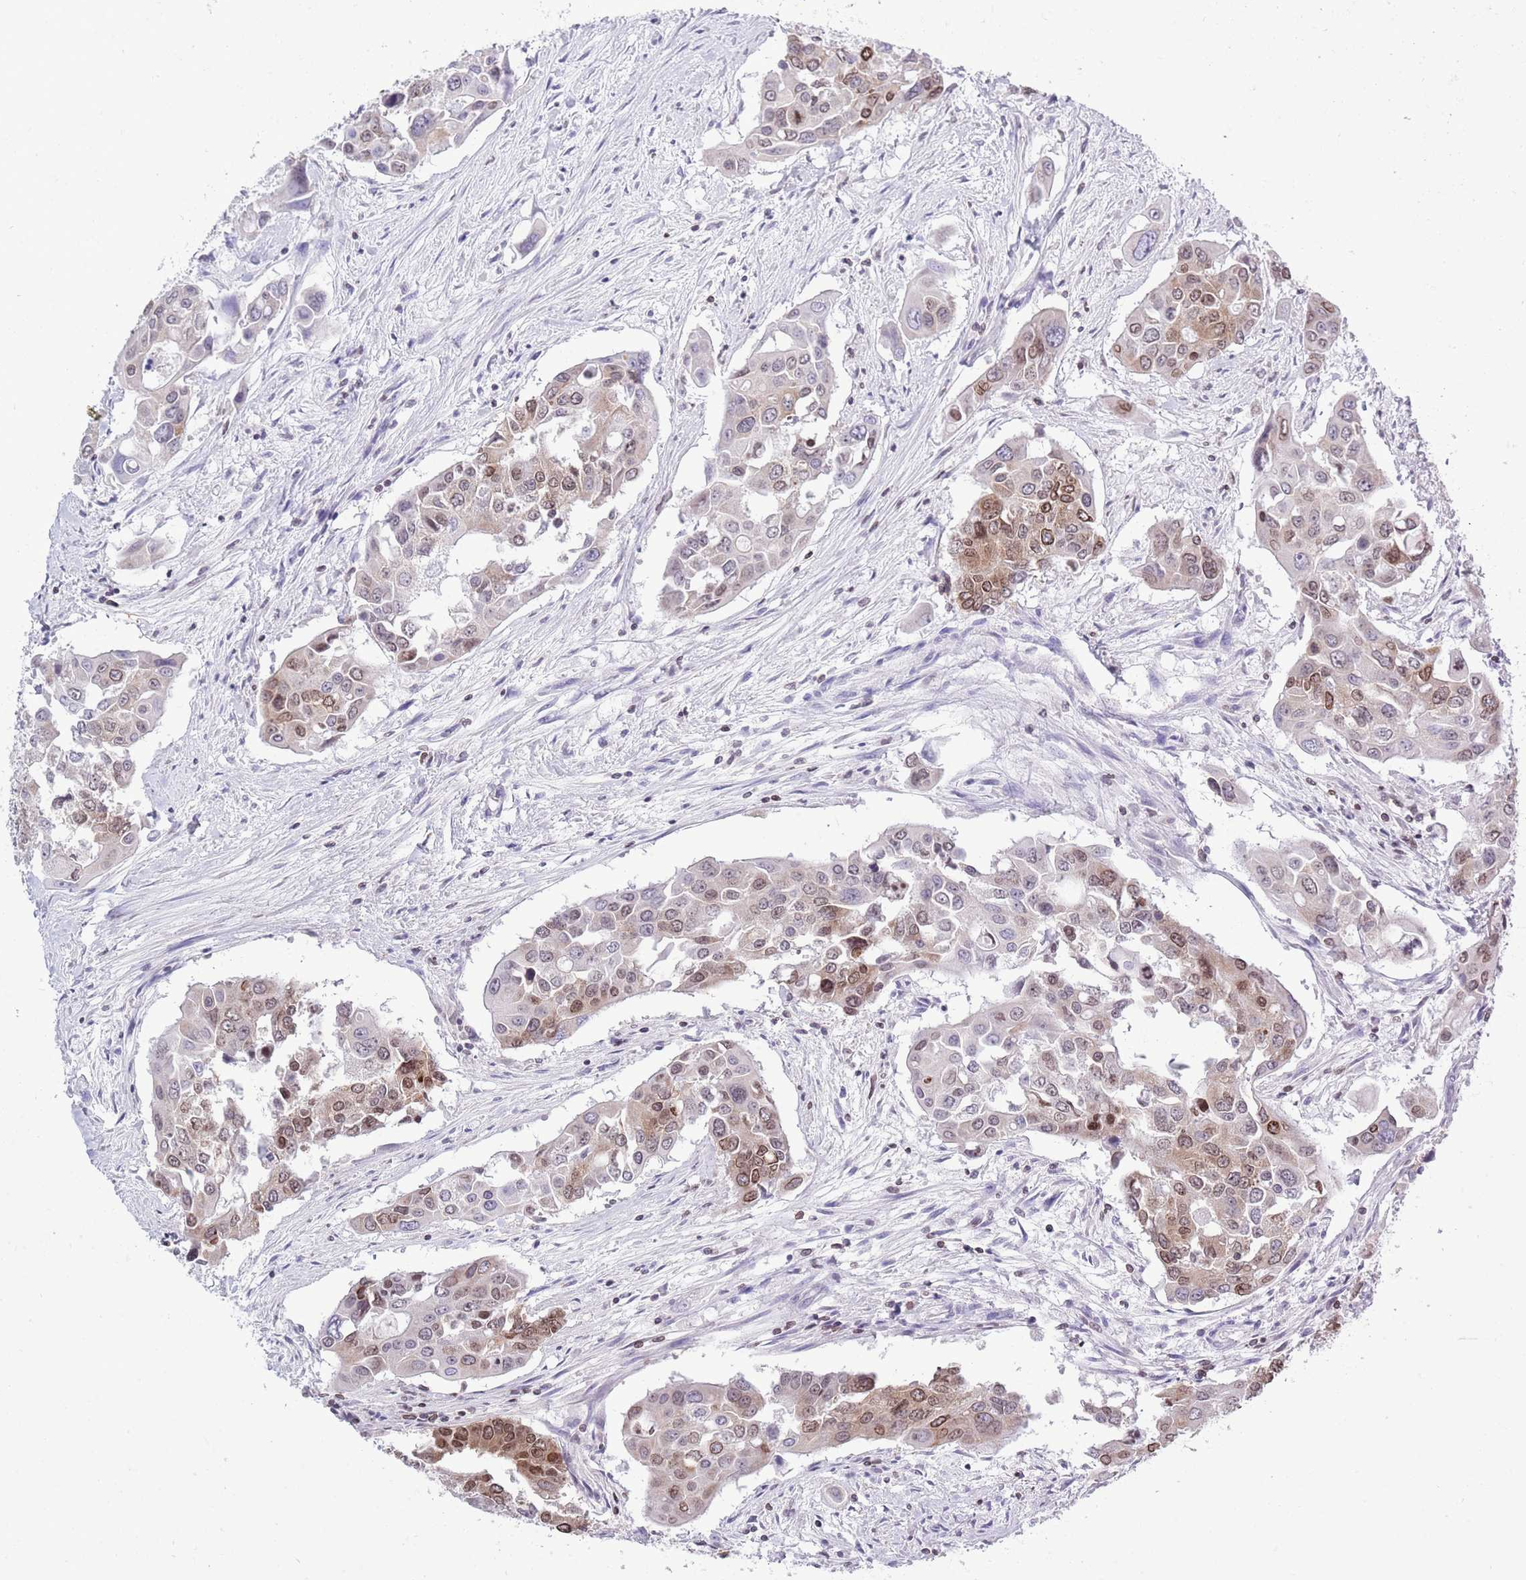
{"staining": {"intensity": "moderate", "quantity": "25%-75%", "location": "nuclear"}, "tissue": "colorectal cancer", "cell_type": "Tumor cells", "image_type": "cancer", "snomed": [{"axis": "morphology", "description": "Adenocarcinoma, NOS"}, {"axis": "topography", "description": "Colon"}], "caption": "There is medium levels of moderate nuclear expression in tumor cells of adenocarcinoma (colorectal), as demonstrated by immunohistochemical staining (brown color).", "gene": "LBR", "patient": {"sex": "male", "age": 77}}